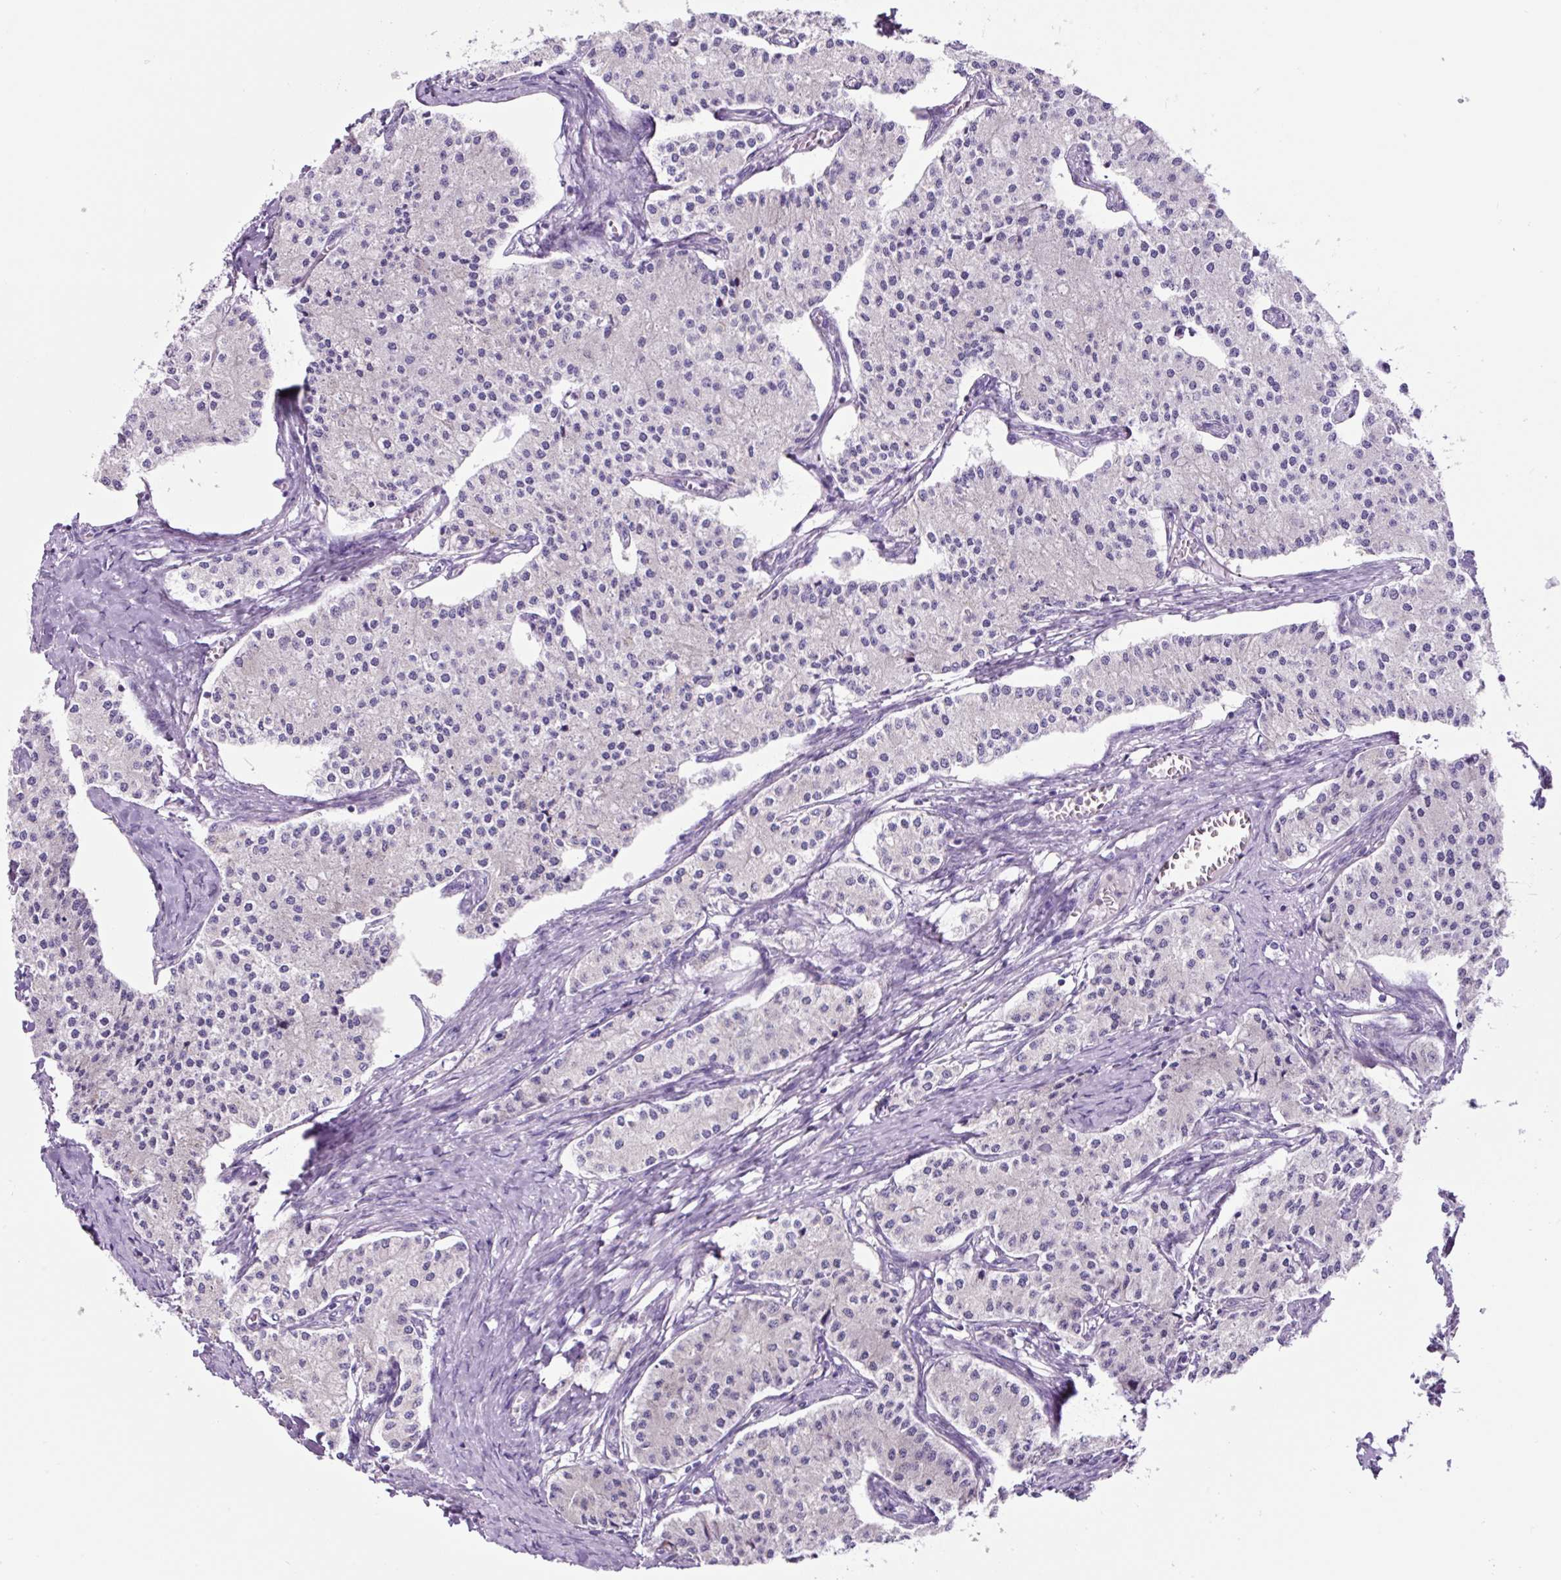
{"staining": {"intensity": "negative", "quantity": "none", "location": "none"}, "tissue": "carcinoid", "cell_type": "Tumor cells", "image_type": "cancer", "snomed": [{"axis": "morphology", "description": "Carcinoid, malignant, NOS"}, {"axis": "topography", "description": "Colon"}], "caption": "IHC of human carcinoid displays no staining in tumor cells.", "gene": "GORASP1", "patient": {"sex": "female", "age": 52}}